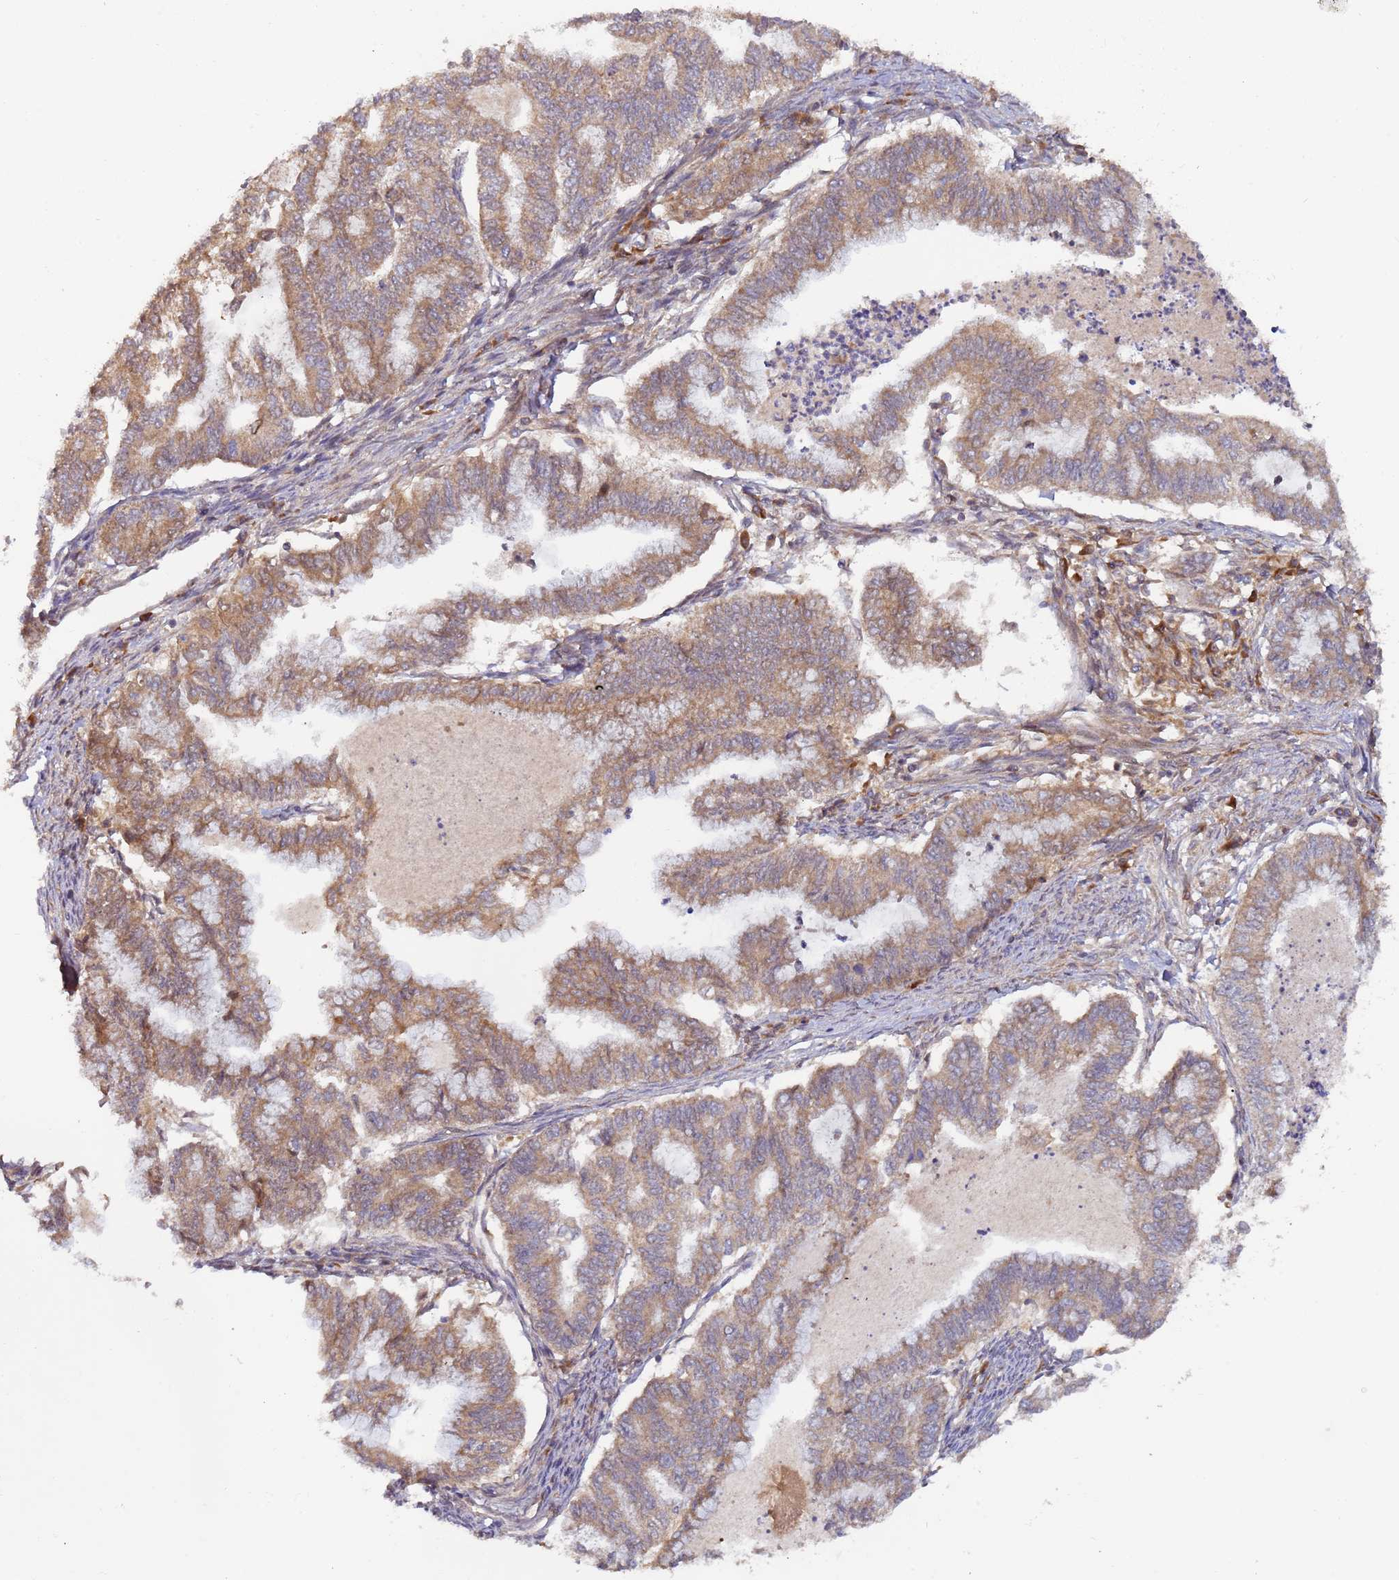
{"staining": {"intensity": "moderate", "quantity": ">75%", "location": "cytoplasmic/membranous"}, "tissue": "endometrial cancer", "cell_type": "Tumor cells", "image_type": "cancer", "snomed": [{"axis": "morphology", "description": "Adenocarcinoma, NOS"}, {"axis": "topography", "description": "Endometrium"}], "caption": "Tumor cells demonstrate medium levels of moderate cytoplasmic/membranous positivity in about >75% of cells in human adenocarcinoma (endometrial). (Brightfield microscopy of DAB IHC at high magnification).", "gene": "OR5A2", "patient": {"sex": "female", "age": 79}}